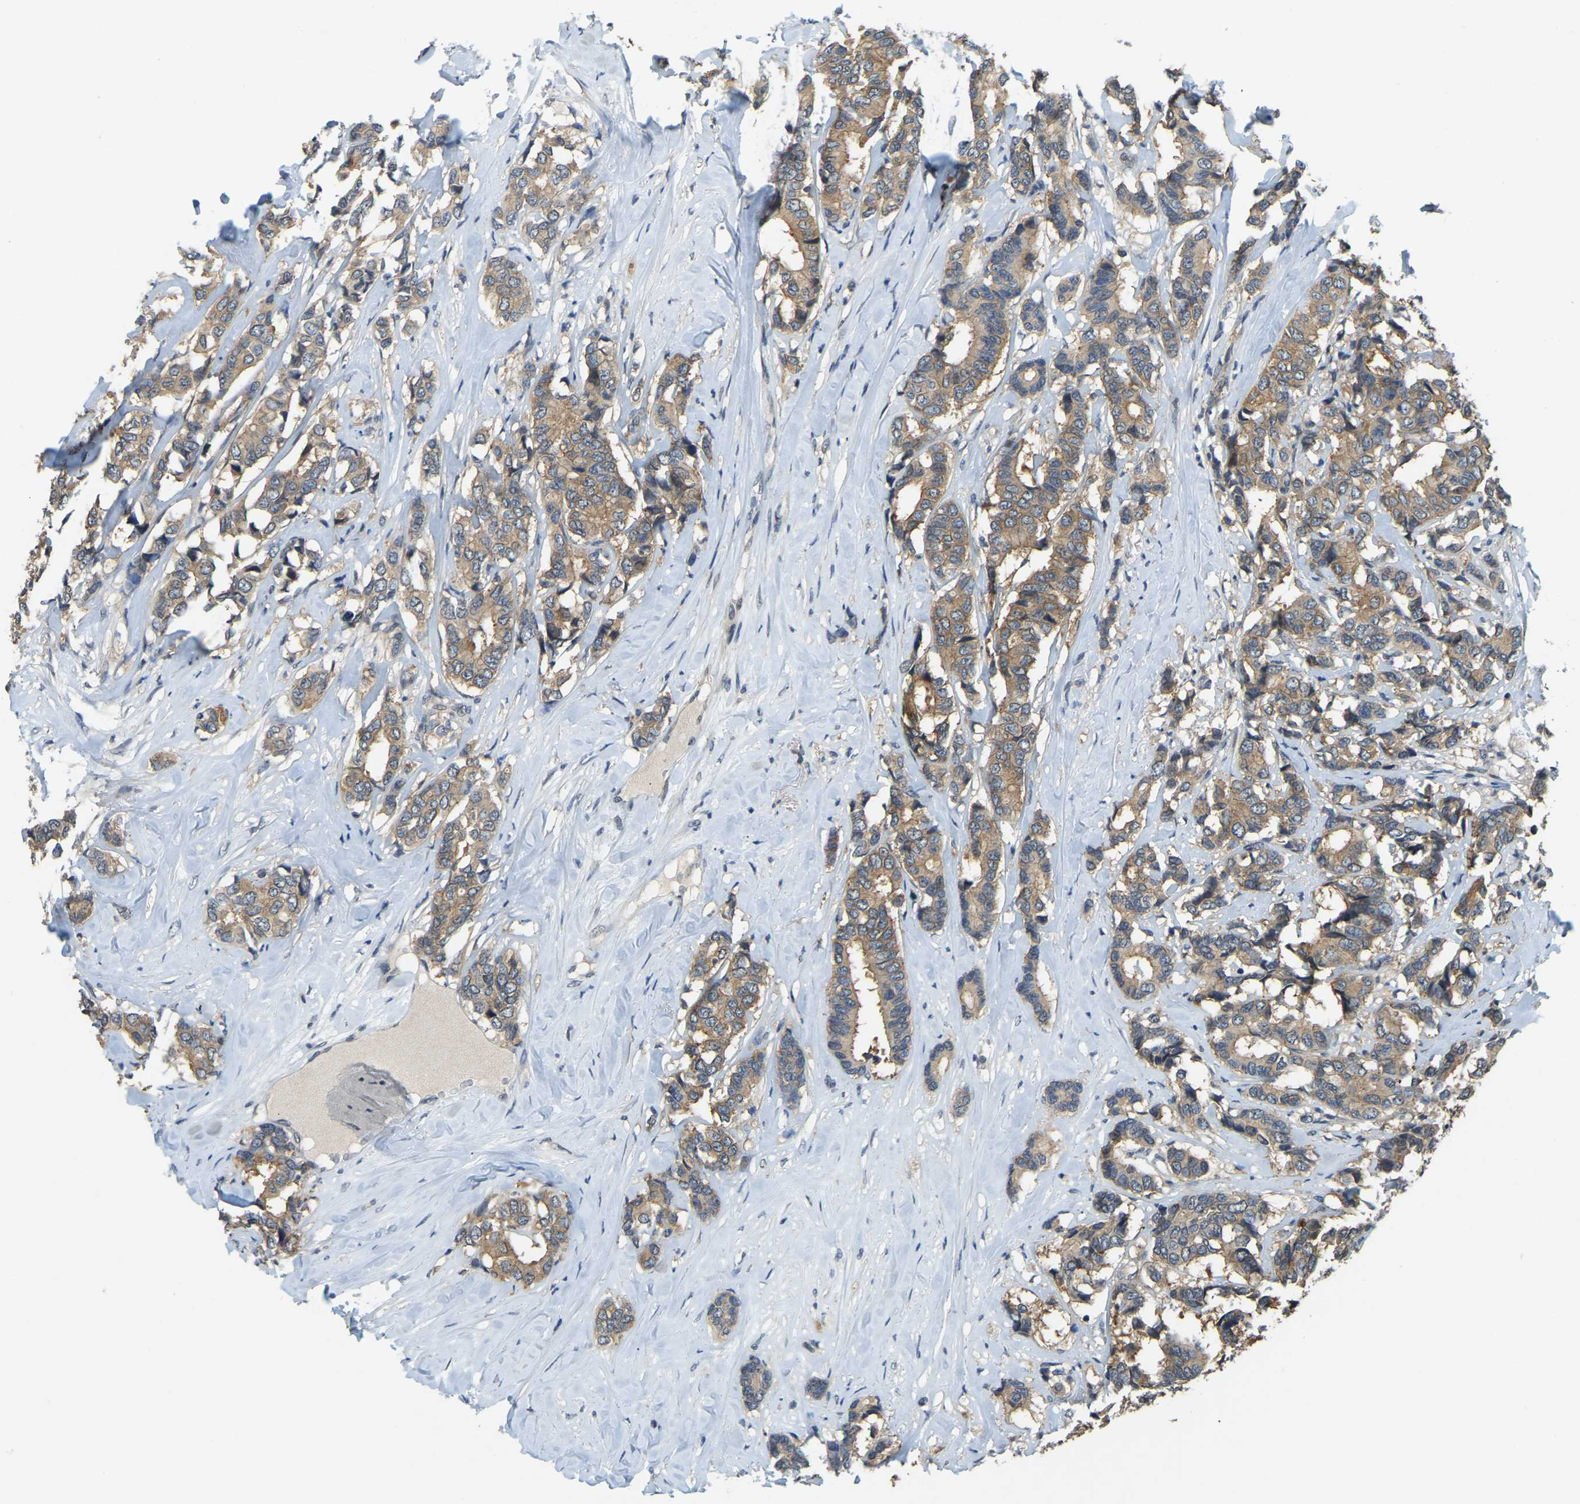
{"staining": {"intensity": "moderate", "quantity": ">75%", "location": "cytoplasmic/membranous"}, "tissue": "breast cancer", "cell_type": "Tumor cells", "image_type": "cancer", "snomed": [{"axis": "morphology", "description": "Duct carcinoma"}, {"axis": "topography", "description": "Breast"}], "caption": "IHC (DAB (3,3'-diaminobenzidine)) staining of breast cancer (infiltrating ductal carcinoma) reveals moderate cytoplasmic/membranous protein staining in about >75% of tumor cells.", "gene": "AHNAK", "patient": {"sex": "female", "age": 87}}